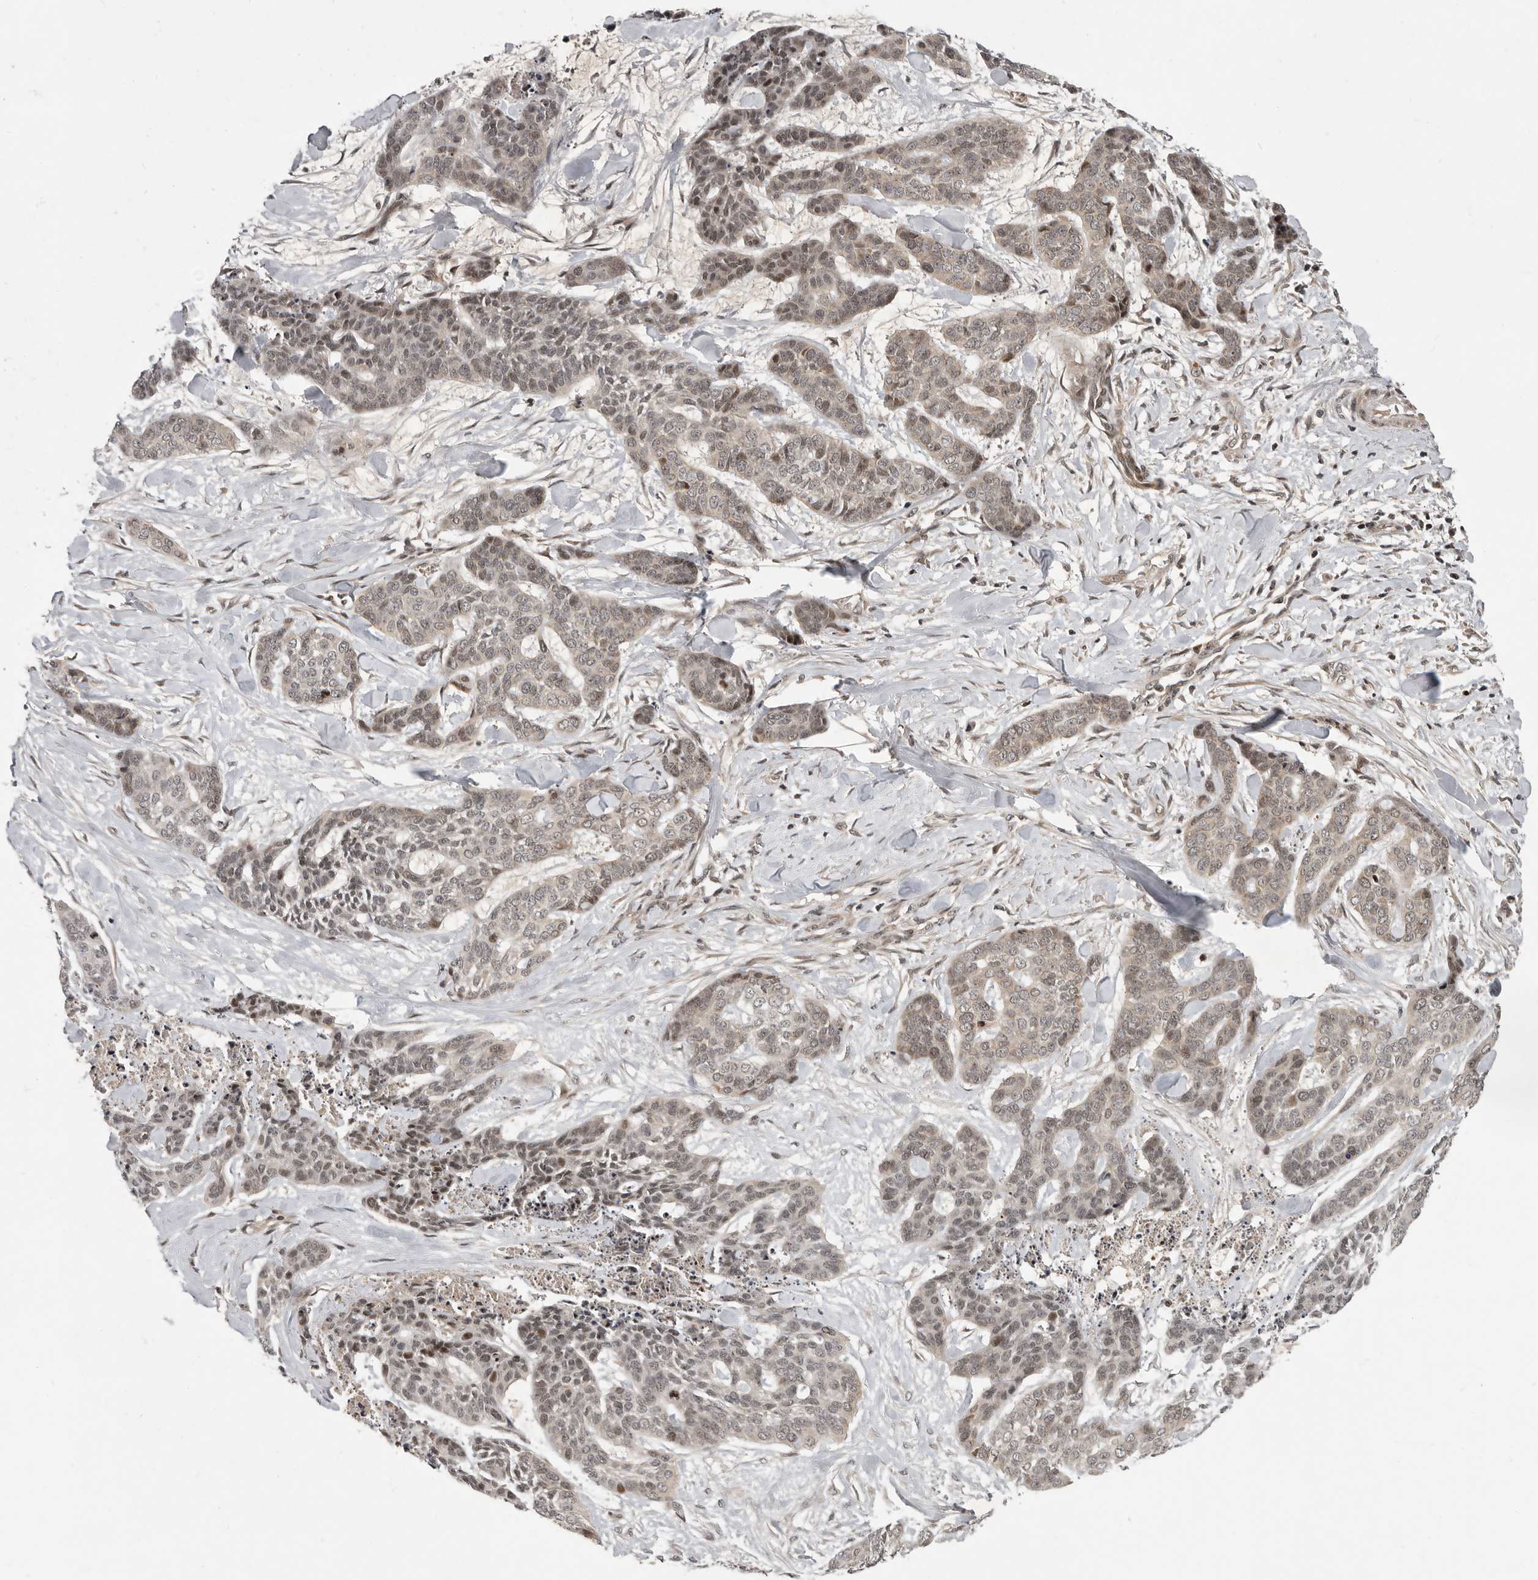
{"staining": {"intensity": "weak", "quantity": ">75%", "location": "nuclear"}, "tissue": "skin cancer", "cell_type": "Tumor cells", "image_type": "cancer", "snomed": [{"axis": "morphology", "description": "Basal cell carcinoma"}, {"axis": "topography", "description": "Skin"}], "caption": "Skin cancer (basal cell carcinoma) stained for a protein demonstrates weak nuclear positivity in tumor cells.", "gene": "RABIF", "patient": {"sex": "female", "age": 64}}